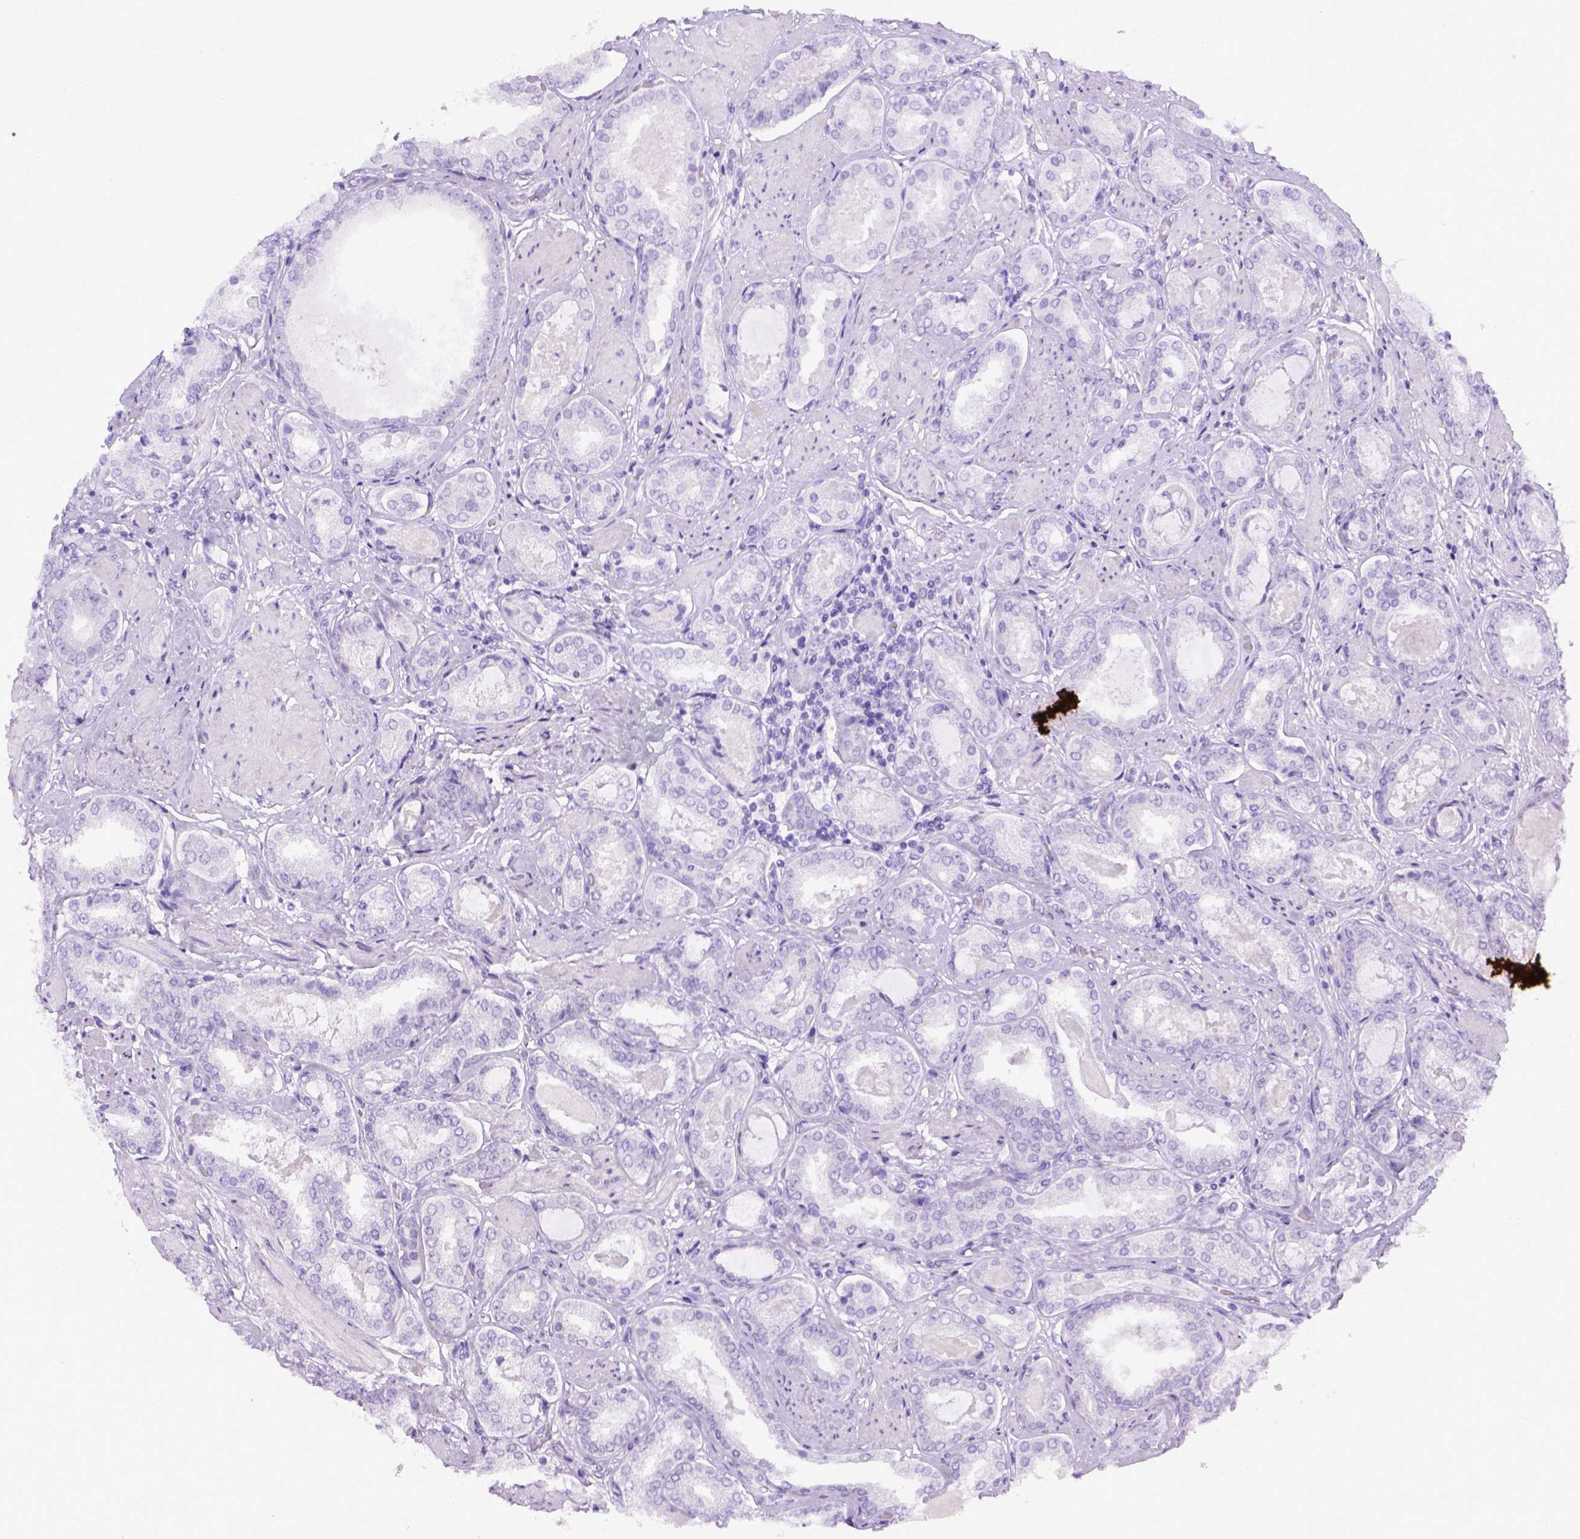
{"staining": {"intensity": "negative", "quantity": "none", "location": "none"}, "tissue": "prostate cancer", "cell_type": "Tumor cells", "image_type": "cancer", "snomed": [{"axis": "morphology", "description": "Adenocarcinoma, High grade"}, {"axis": "topography", "description": "Prostate"}], "caption": "Micrograph shows no significant protein staining in tumor cells of prostate cancer.", "gene": "ITIH4", "patient": {"sex": "male", "age": 63}}